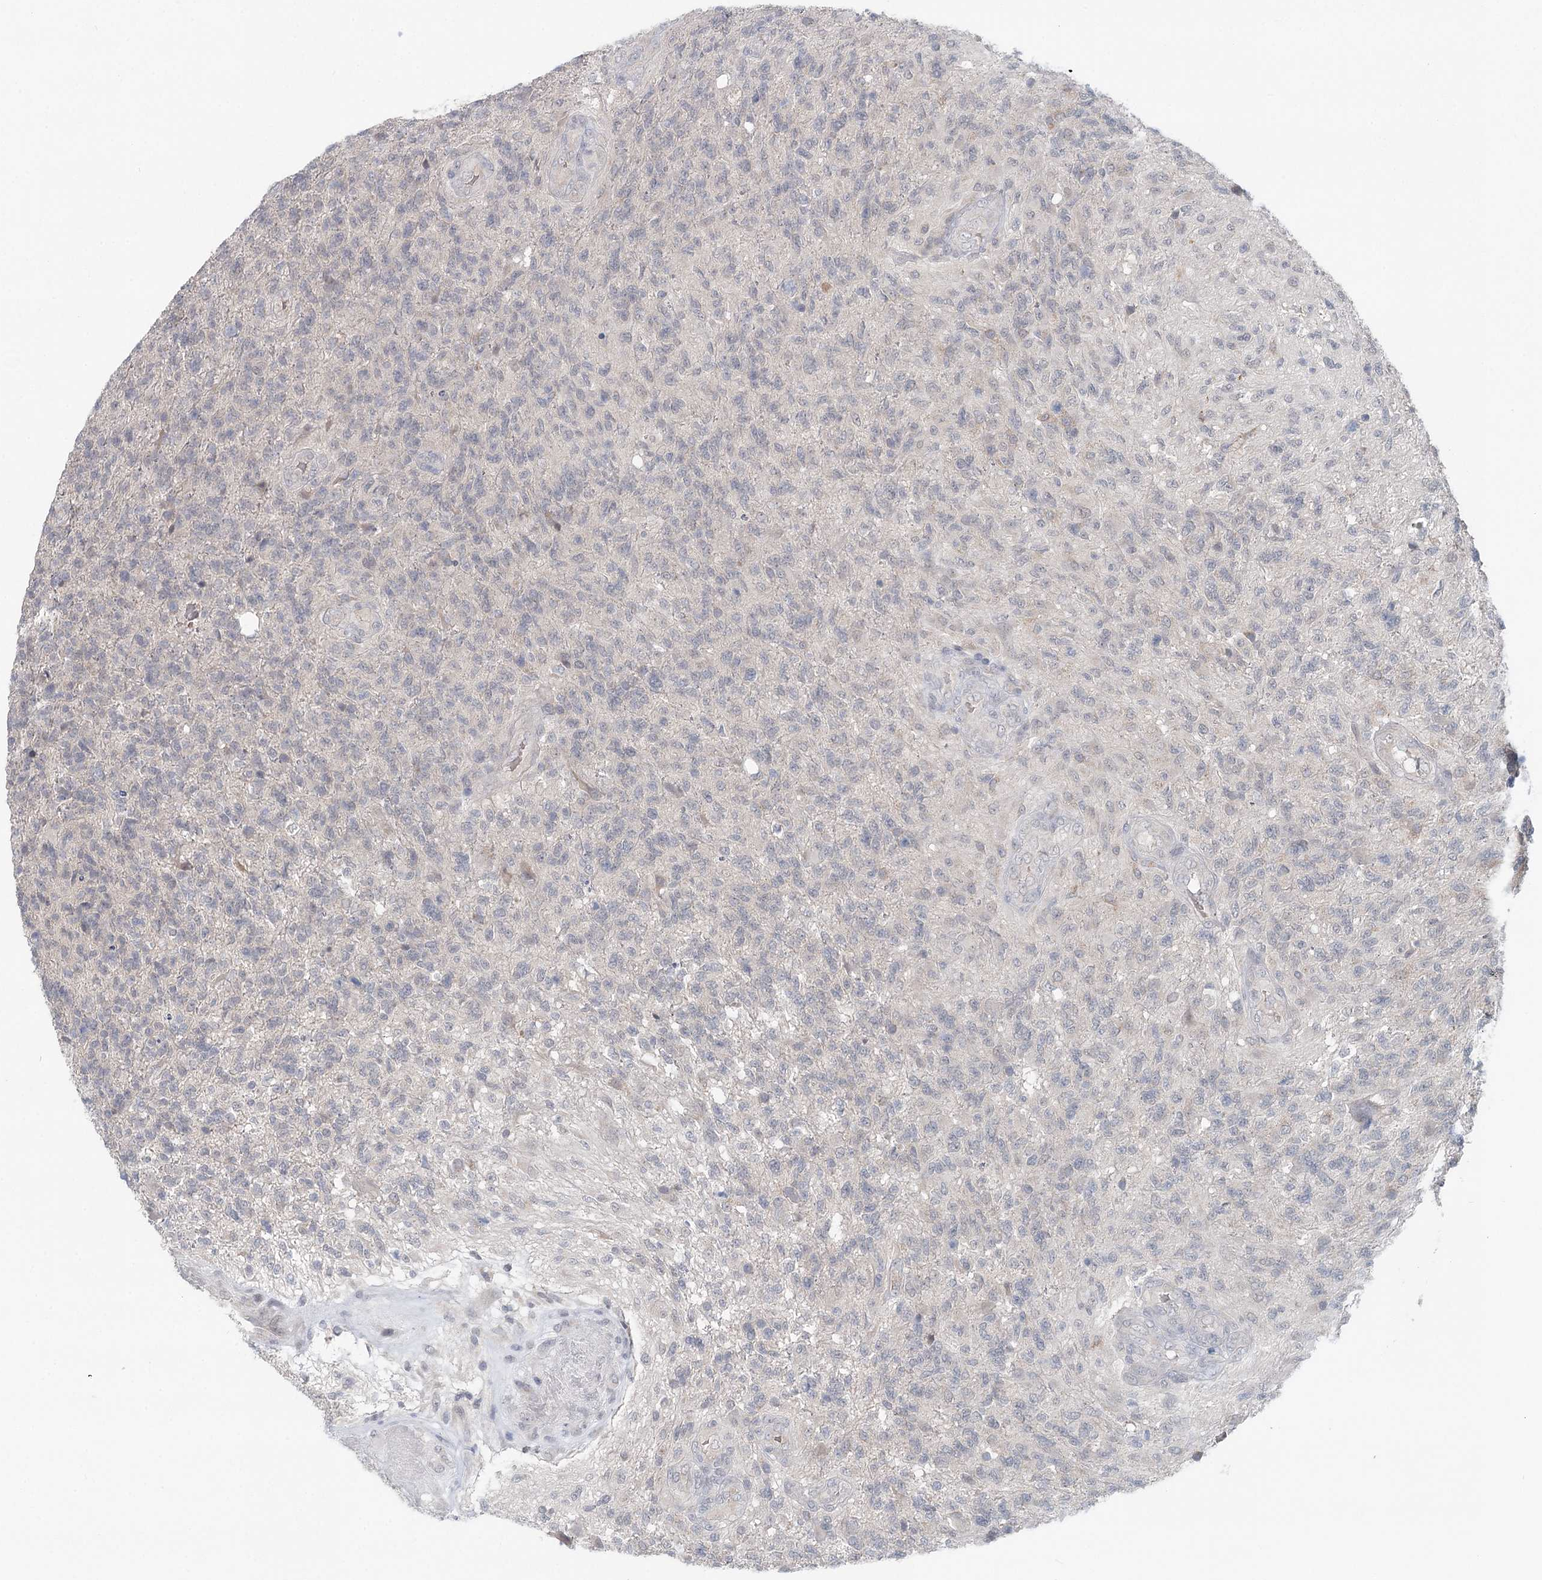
{"staining": {"intensity": "negative", "quantity": "none", "location": "none"}, "tissue": "glioma", "cell_type": "Tumor cells", "image_type": "cancer", "snomed": [{"axis": "morphology", "description": "Glioma, malignant, High grade"}, {"axis": "topography", "description": "Brain"}], "caption": "Immunohistochemical staining of human malignant high-grade glioma demonstrates no significant staining in tumor cells. (Brightfield microscopy of DAB IHC at high magnification).", "gene": "FBXO7", "patient": {"sex": "male", "age": 56}}